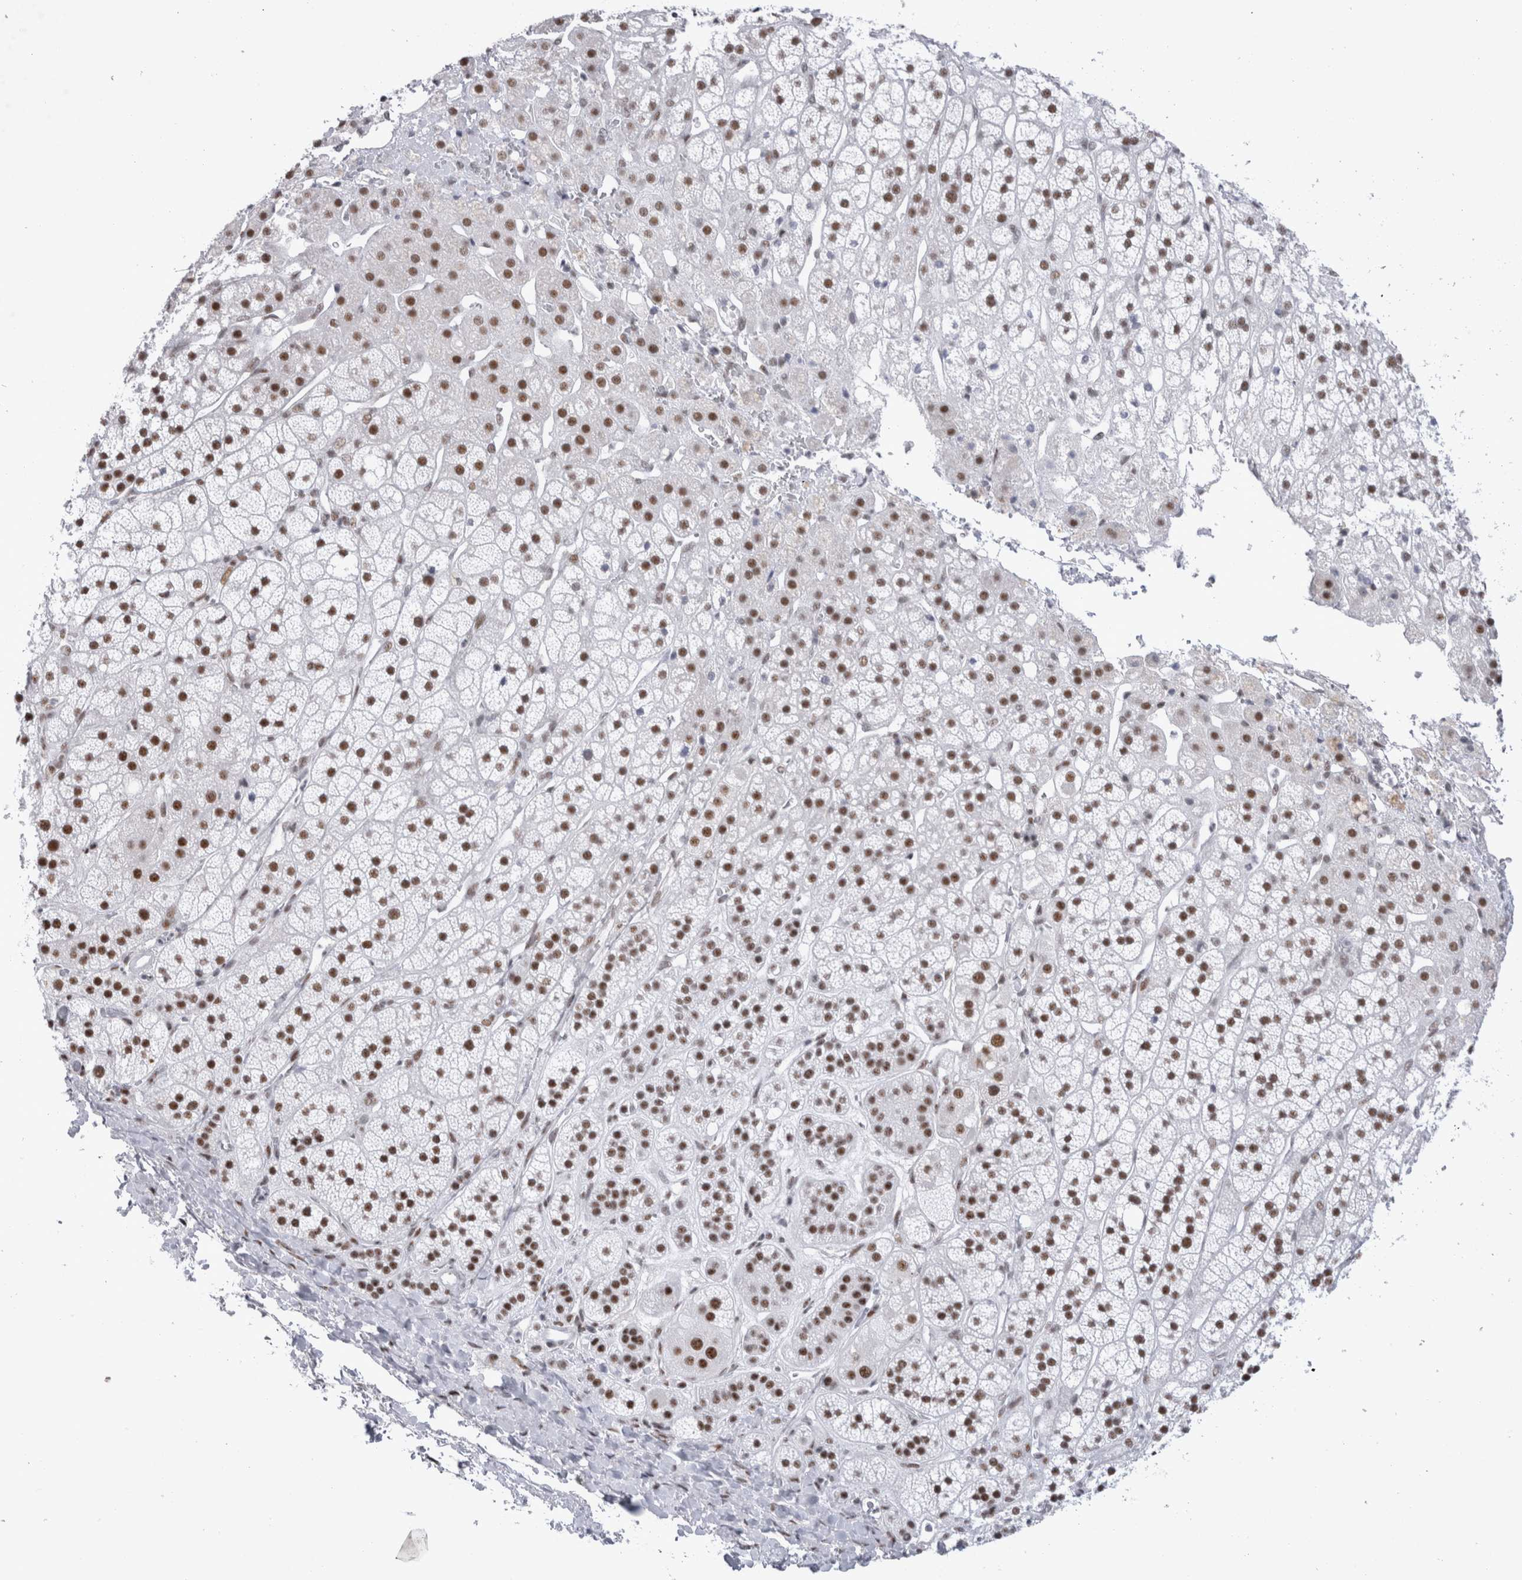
{"staining": {"intensity": "moderate", "quantity": ">75%", "location": "nuclear"}, "tissue": "adrenal gland", "cell_type": "Glandular cells", "image_type": "normal", "snomed": [{"axis": "morphology", "description": "Normal tissue, NOS"}, {"axis": "topography", "description": "Adrenal gland"}], "caption": "This is a photomicrograph of immunohistochemistry (IHC) staining of unremarkable adrenal gland, which shows moderate expression in the nuclear of glandular cells.", "gene": "API5", "patient": {"sex": "male", "age": 56}}